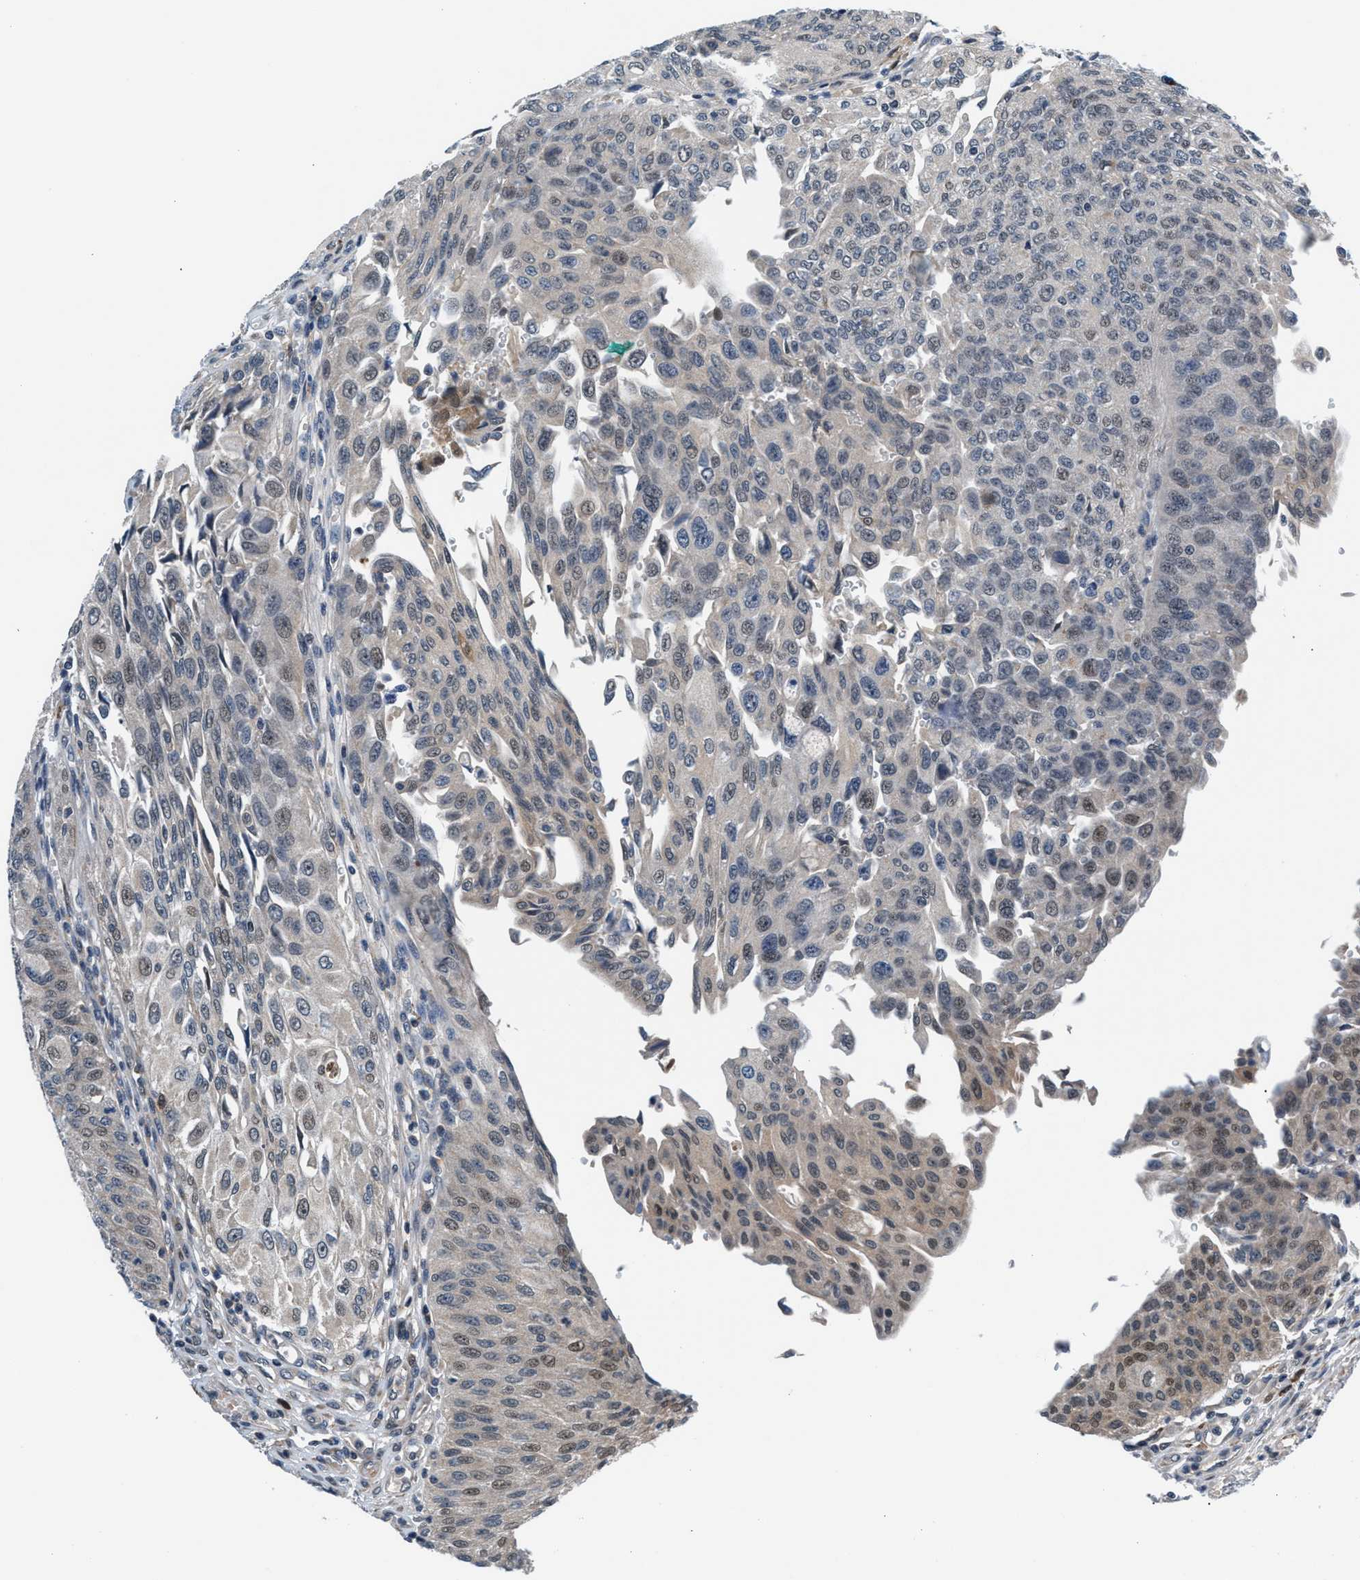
{"staining": {"intensity": "weak", "quantity": "<25%", "location": "cytoplasmic/membranous"}, "tissue": "urothelial cancer", "cell_type": "Tumor cells", "image_type": "cancer", "snomed": [{"axis": "morphology", "description": "Urothelial carcinoma, High grade"}, {"axis": "topography", "description": "Urinary bladder"}], "caption": "Urothelial cancer was stained to show a protein in brown. There is no significant staining in tumor cells.", "gene": "PRPSAP2", "patient": {"sex": "male", "age": 46}}